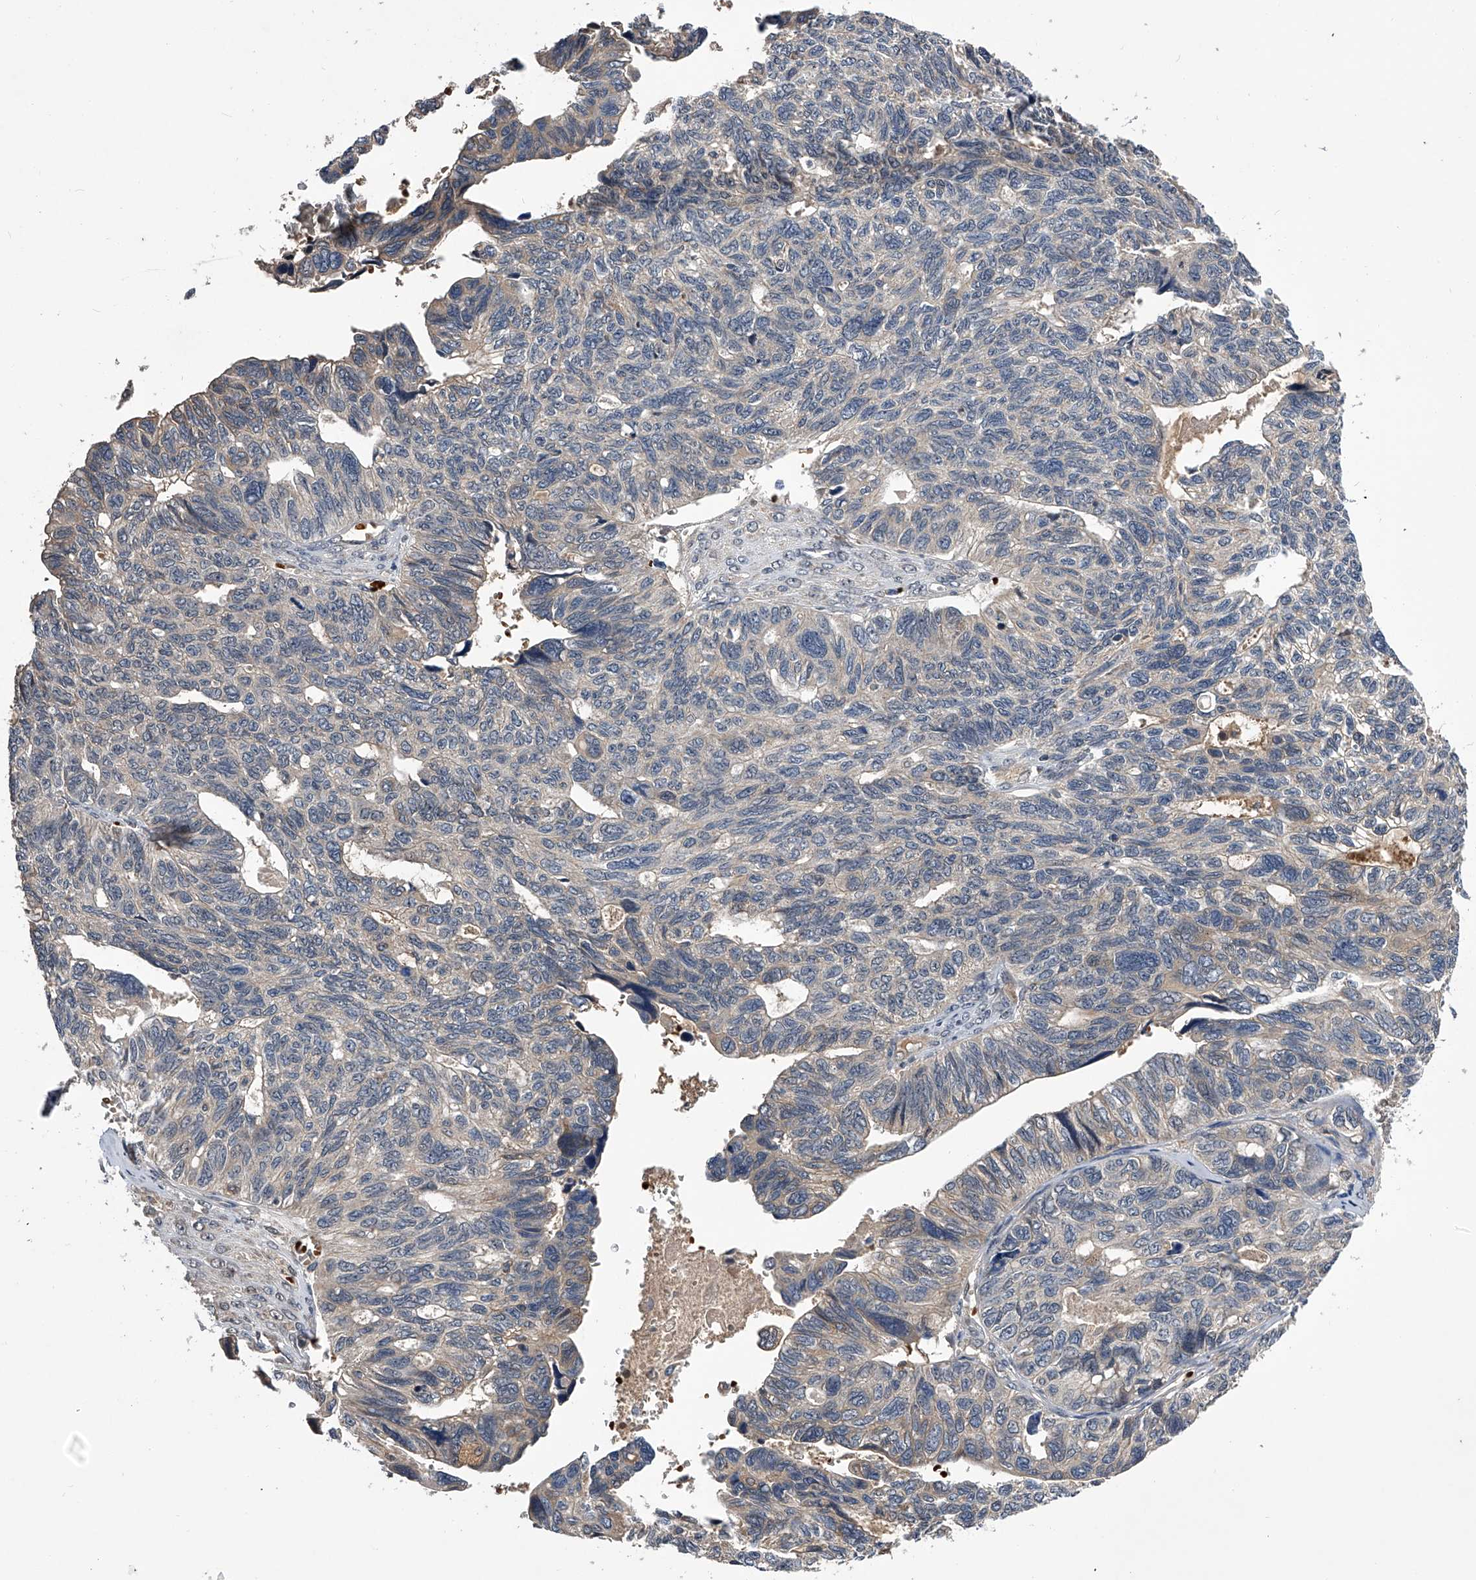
{"staining": {"intensity": "negative", "quantity": "none", "location": "none"}, "tissue": "ovarian cancer", "cell_type": "Tumor cells", "image_type": "cancer", "snomed": [{"axis": "morphology", "description": "Cystadenocarcinoma, serous, NOS"}, {"axis": "topography", "description": "Ovary"}], "caption": "Tumor cells show no significant protein staining in serous cystadenocarcinoma (ovarian).", "gene": "ZNF30", "patient": {"sex": "female", "age": 79}}